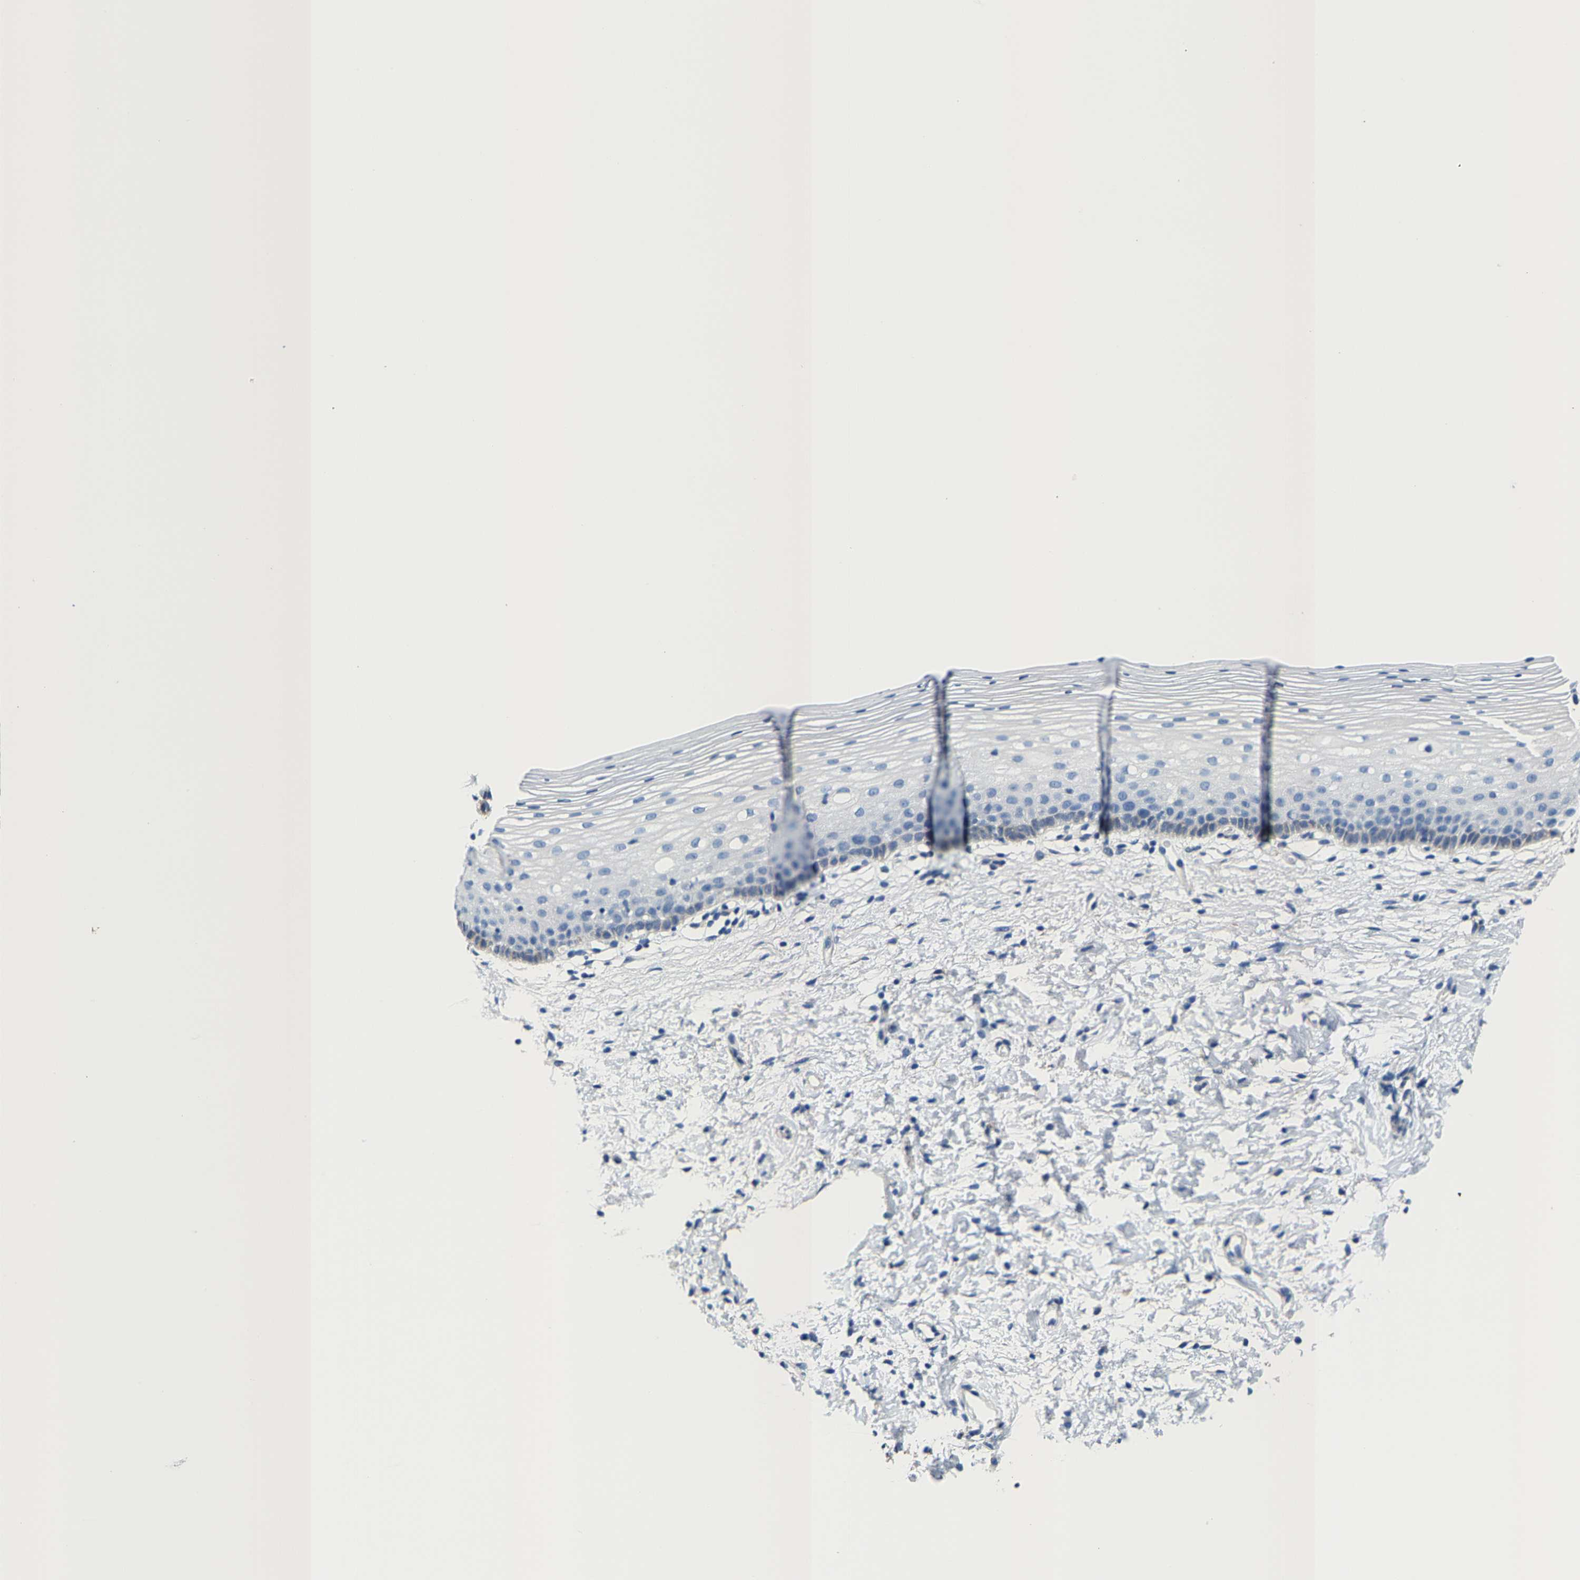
{"staining": {"intensity": "negative", "quantity": "none", "location": "none"}, "tissue": "cervix", "cell_type": "Glandular cells", "image_type": "normal", "snomed": [{"axis": "morphology", "description": "Normal tissue, NOS"}, {"axis": "topography", "description": "Cervix"}], "caption": "A high-resolution histopathology image shows IHC staining of normal cervix, which shows no significant staining in glandular cells.", "gene": "DSCAM", "patient": {"sex": "female", "age": 72}}